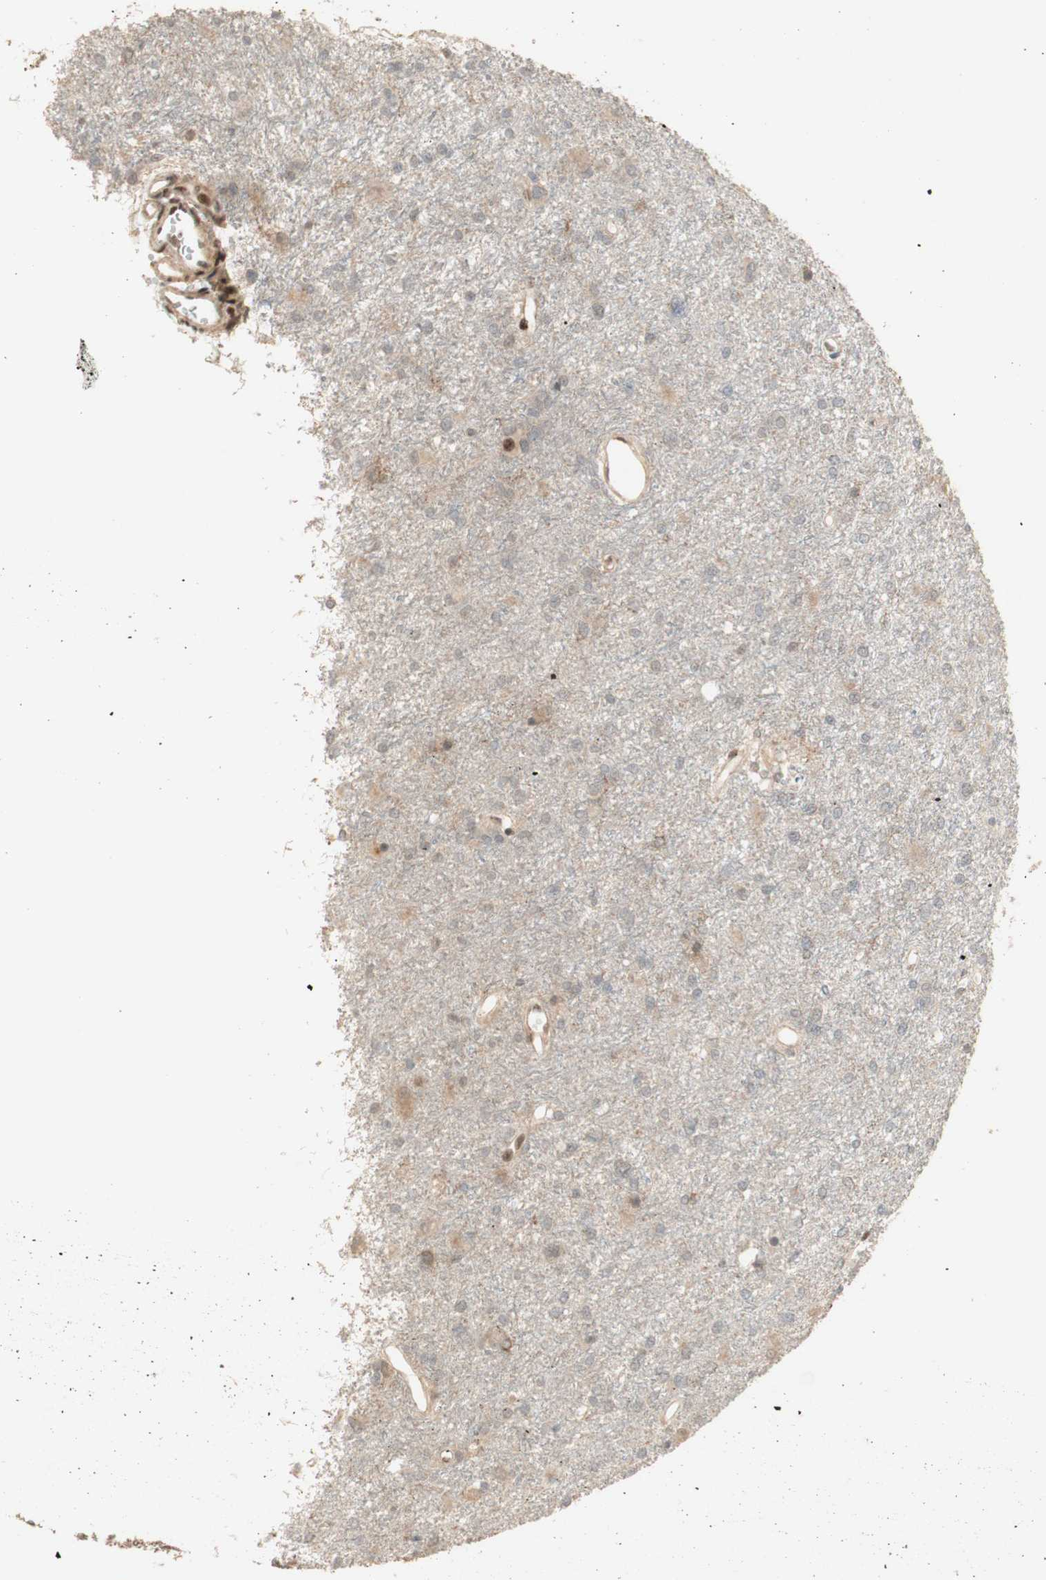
{"staining": {"intensity": "weak", "quantity": "<25%", "location": "cytoplasmic/membranous"}, "tissue": "glioma", "cell_type": "Tumor cells", "image_type": "cancer", "snomed": [{"axis": "morphology", "description": "Glioma, malignant, High grade"}, {"axis": "topography", "description": "Brain"}], "caption": "Glioma was stained to show a protein in brown. There is no significant positivity in tumor cells.", "gene": "FOXP1", "patient": {"sex": "female", "age": 59}}